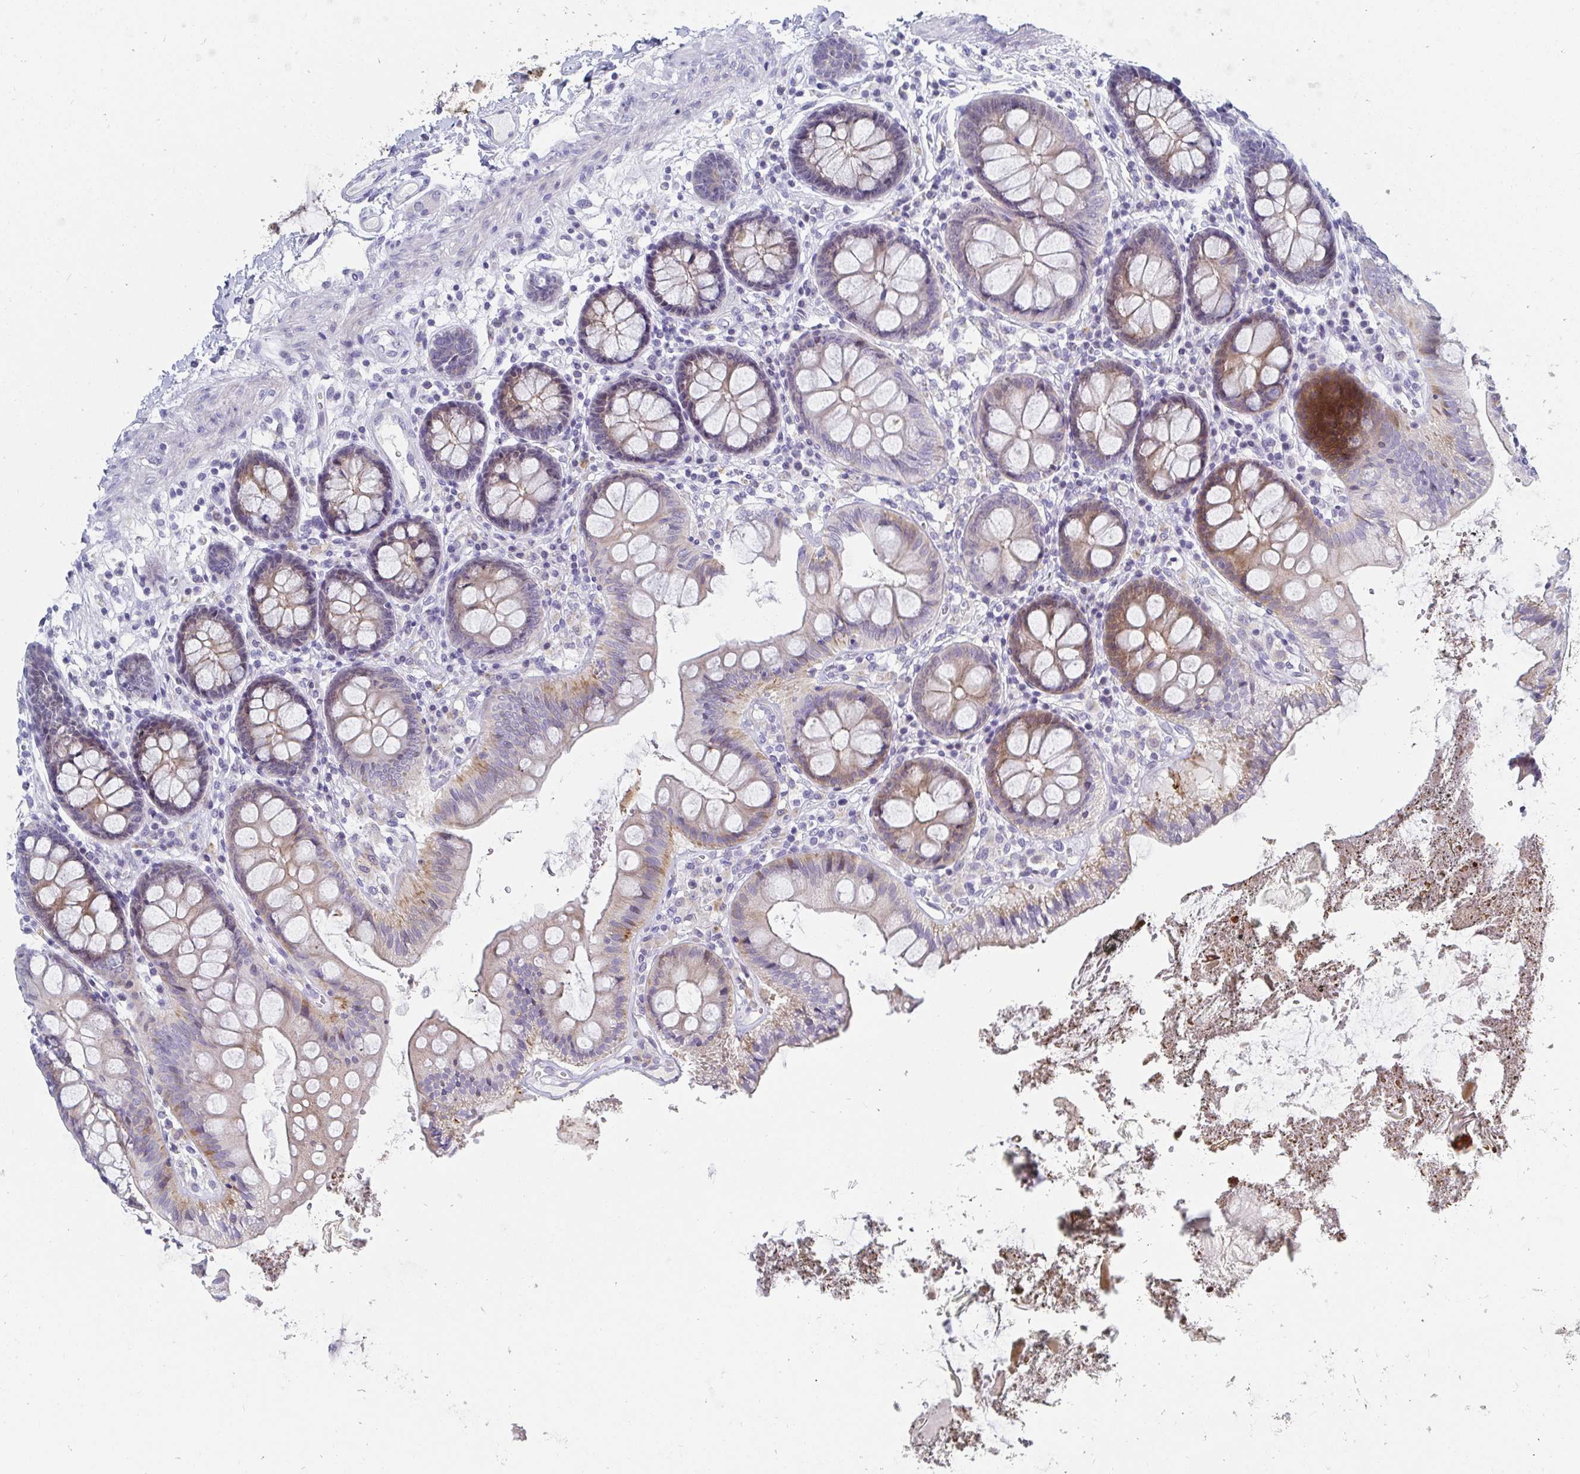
{"staining": {"intensity": "negative", "quantity": "none", "location": "none"}, "tissue": "colon", "cell_type": "Endothelial cells", "image_type": "normal", "snomed": [{"axis": "morphology", "description": "Normal tissue, NOS"}, {"axis": "topography", "description": "Colon"}], "caption": "A high-resolution photomicrograph shows IHC staining of normal colon, which displays no significant staining in endothelial cells. (DAB (3,3'-diaminobenzidine) immunohistochemistry visualized using brightfield microscopy, high magnification).", "gene": "OR10K1", "patient": {"sex": "male", "age": 84}}